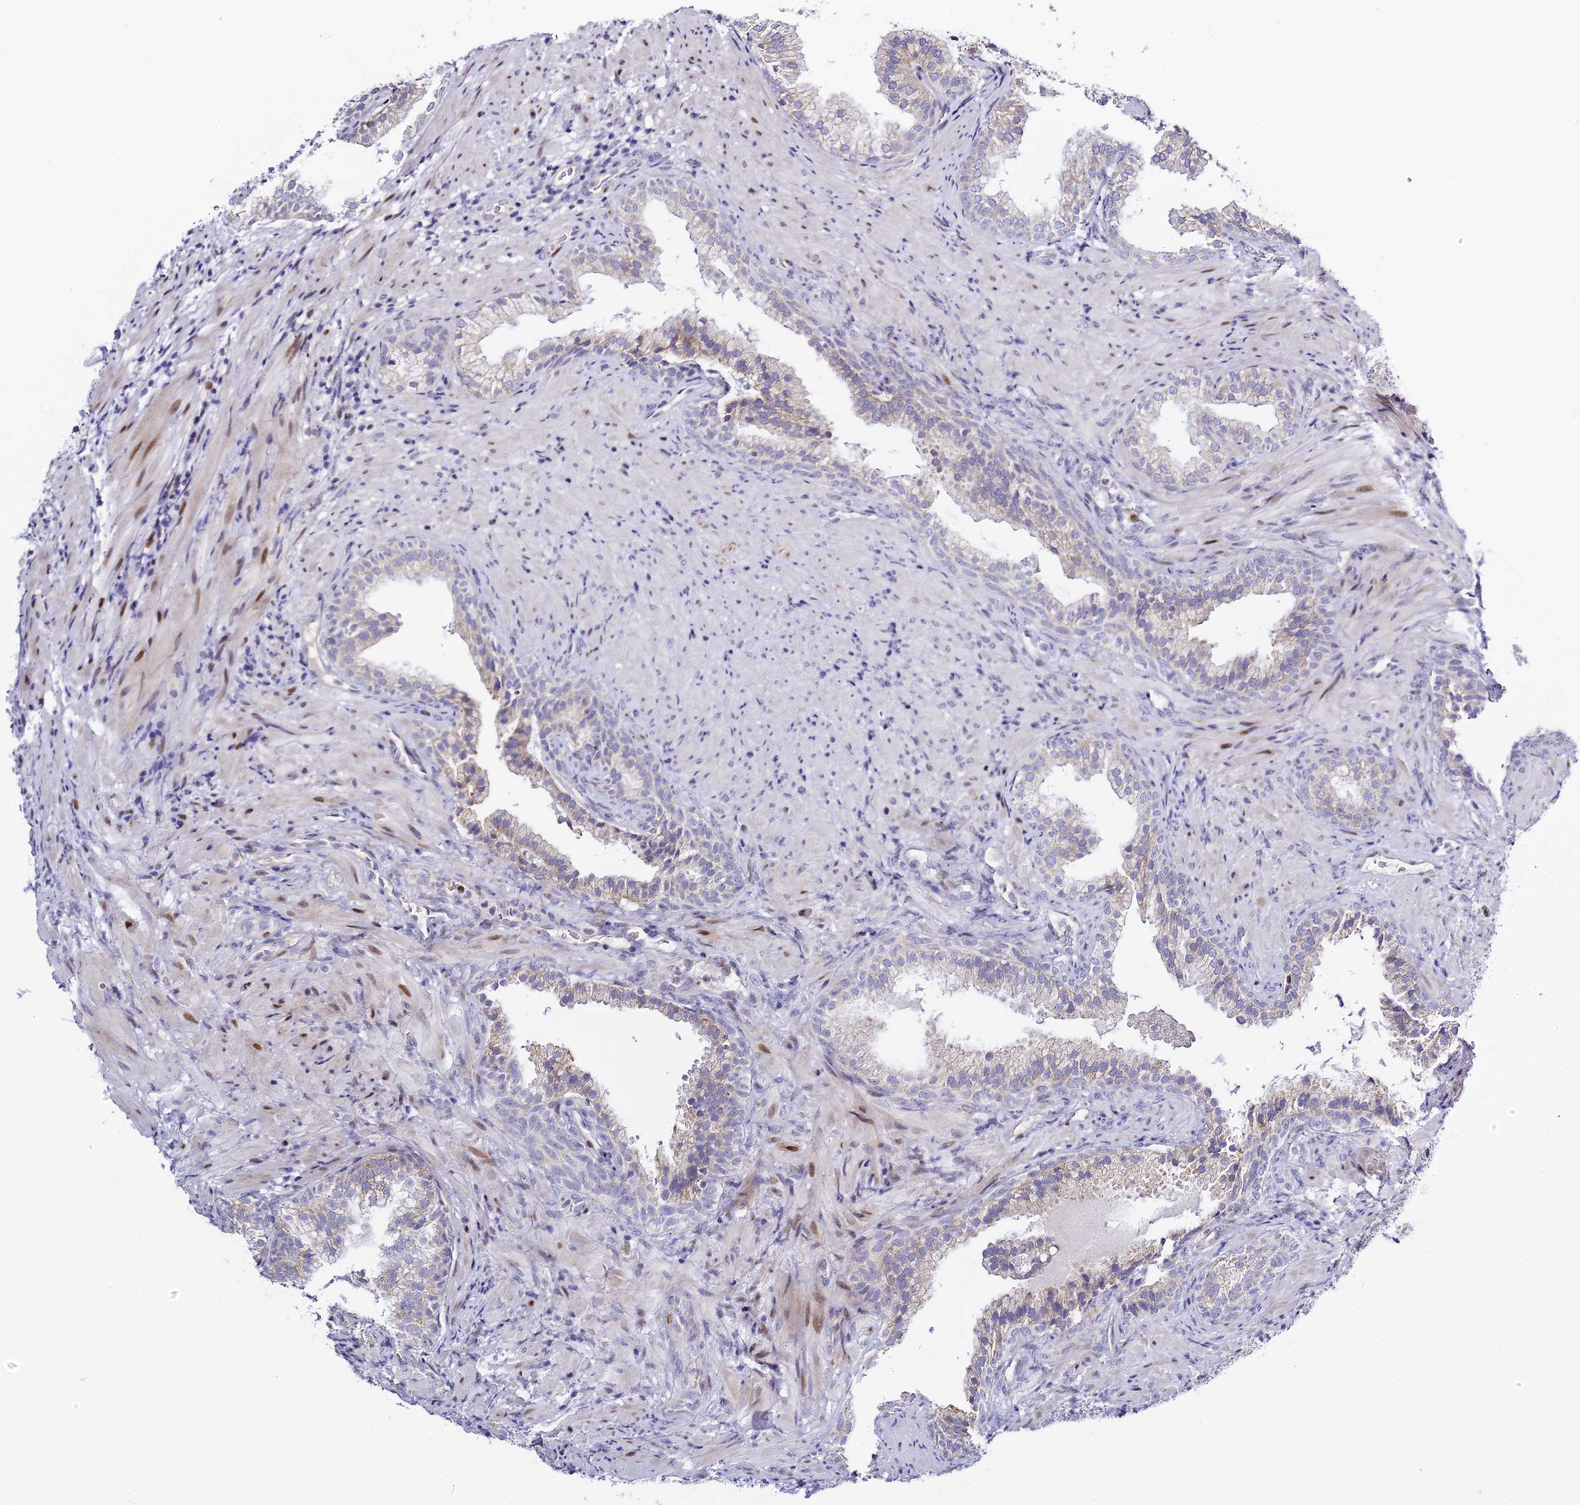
{"staining": {"intensity": "weak", "quantity": "<25%", "location": "cytoplasmic/membranous,nuclear"}, "tissue": "prostate", "cell_type": "Glandular cells", "image_type": "normal", "snomed": [{"axis": "morphology", "description": "Normal tissue, NOS"}, {"axis": "topography", "description": "Prostate"}], "caption": "Immunohistochemistry micrograph of normal prostate: prostate stained with DAB demonstrates no significant protein staining in glandular cells.", "gene": "SERP1", "patient": {"sex": "male", "age": 76}}